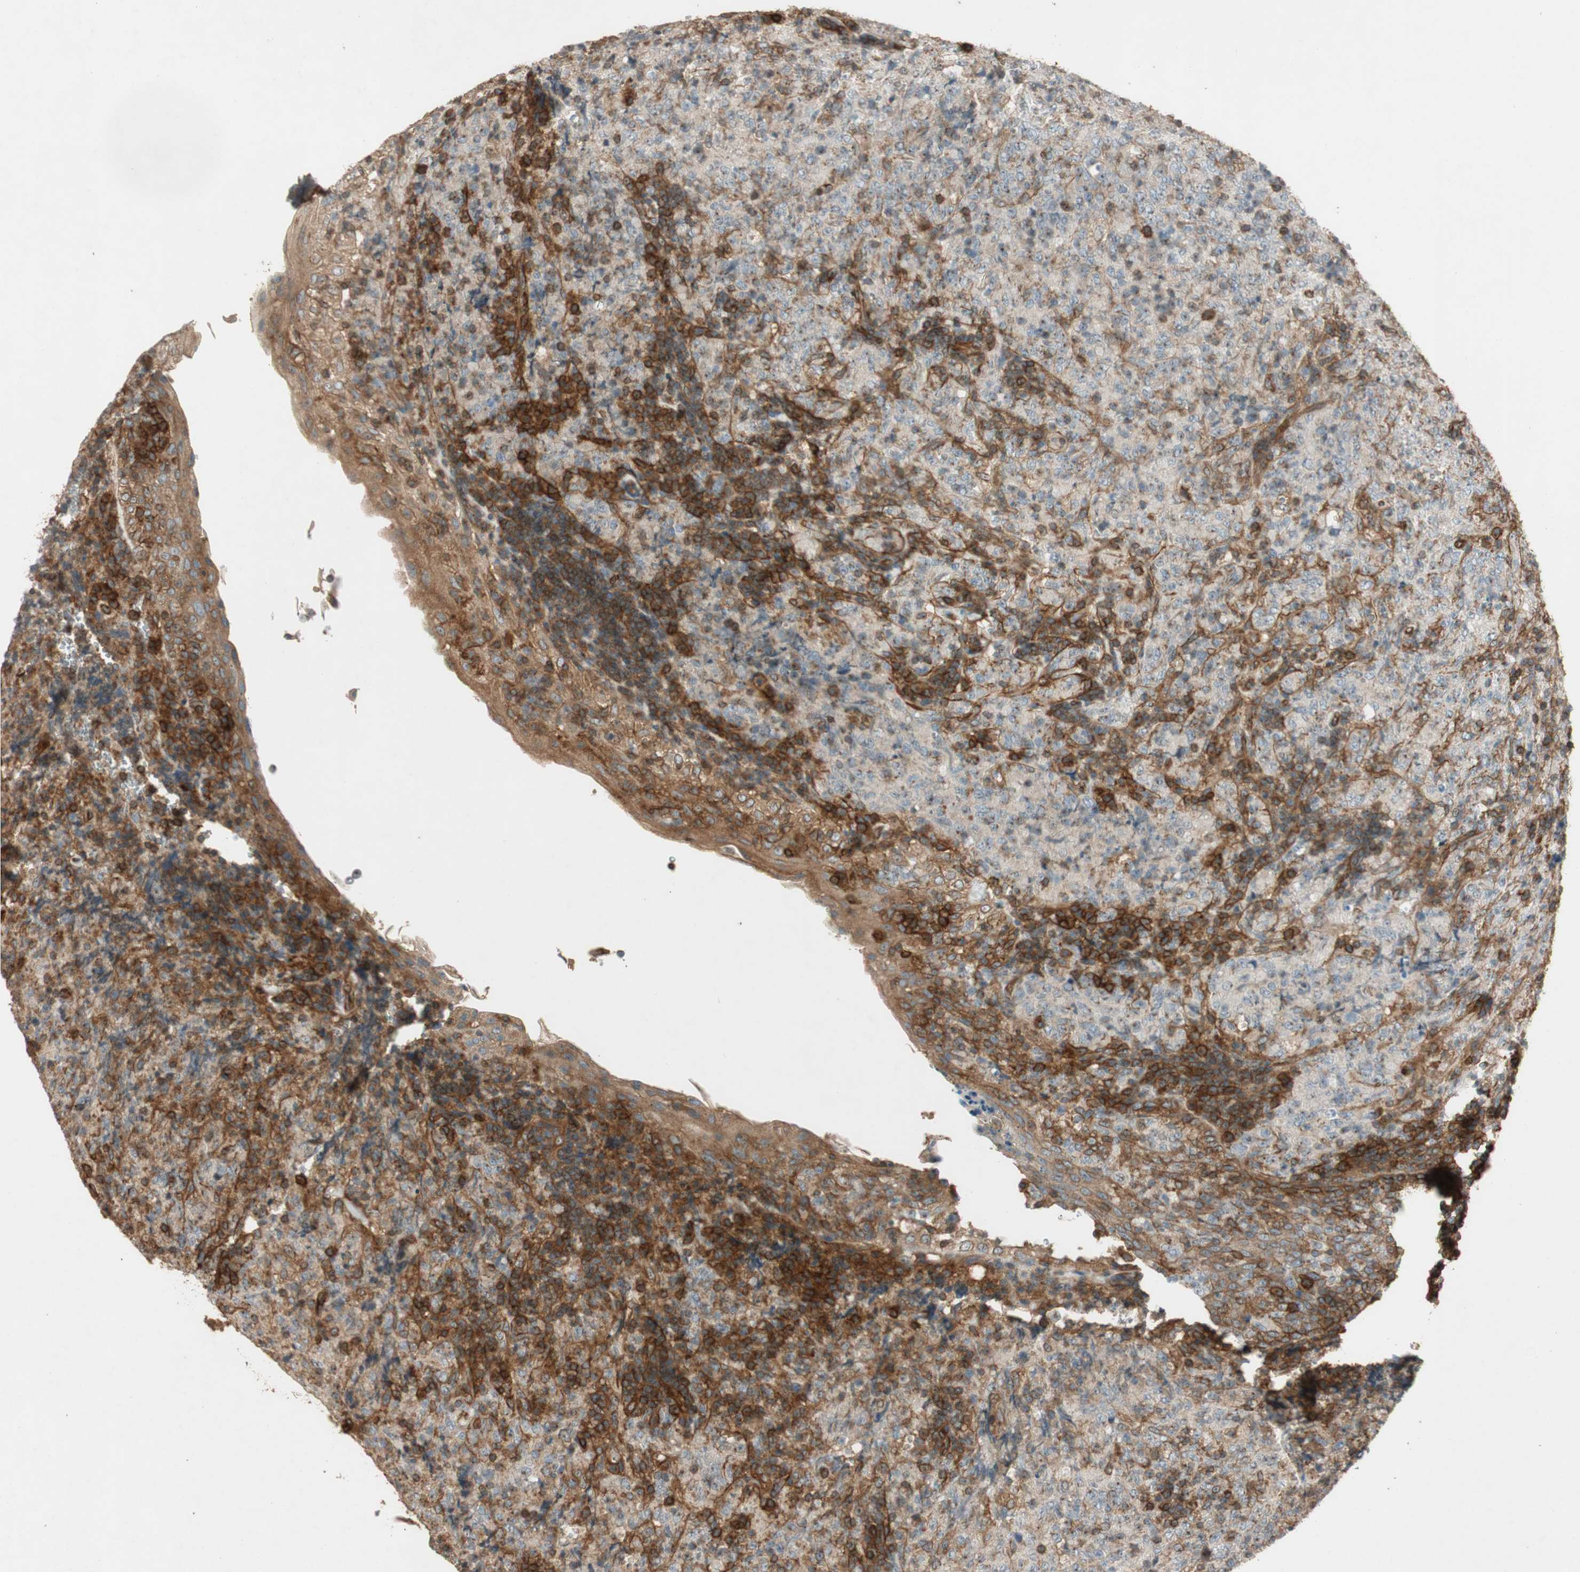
{"staining": {"intensity": "weak", "quantity": "25%-75%", "location": "cytoplasmic/membranous"}, "tissue": "lymphoma", "cell_type": "Tumor cells", "image_type": "cancer", "snomed": [{"axis": "morphology", "description": "Malignant lymphoma, non-Hodgkin's type, High grade"}, {"axis": "topography", "description": "Tonsil"}], "caption": "High-grade malignant lymphoma, non-Hodgkin's type was stained to show a protein in brown. There is low levels of weak cytoplasmic/membranous expression in about 25%-75% of tumor cells.", "gene": "BTN3A3", "patient": {"sex": "female", "age": 36}}